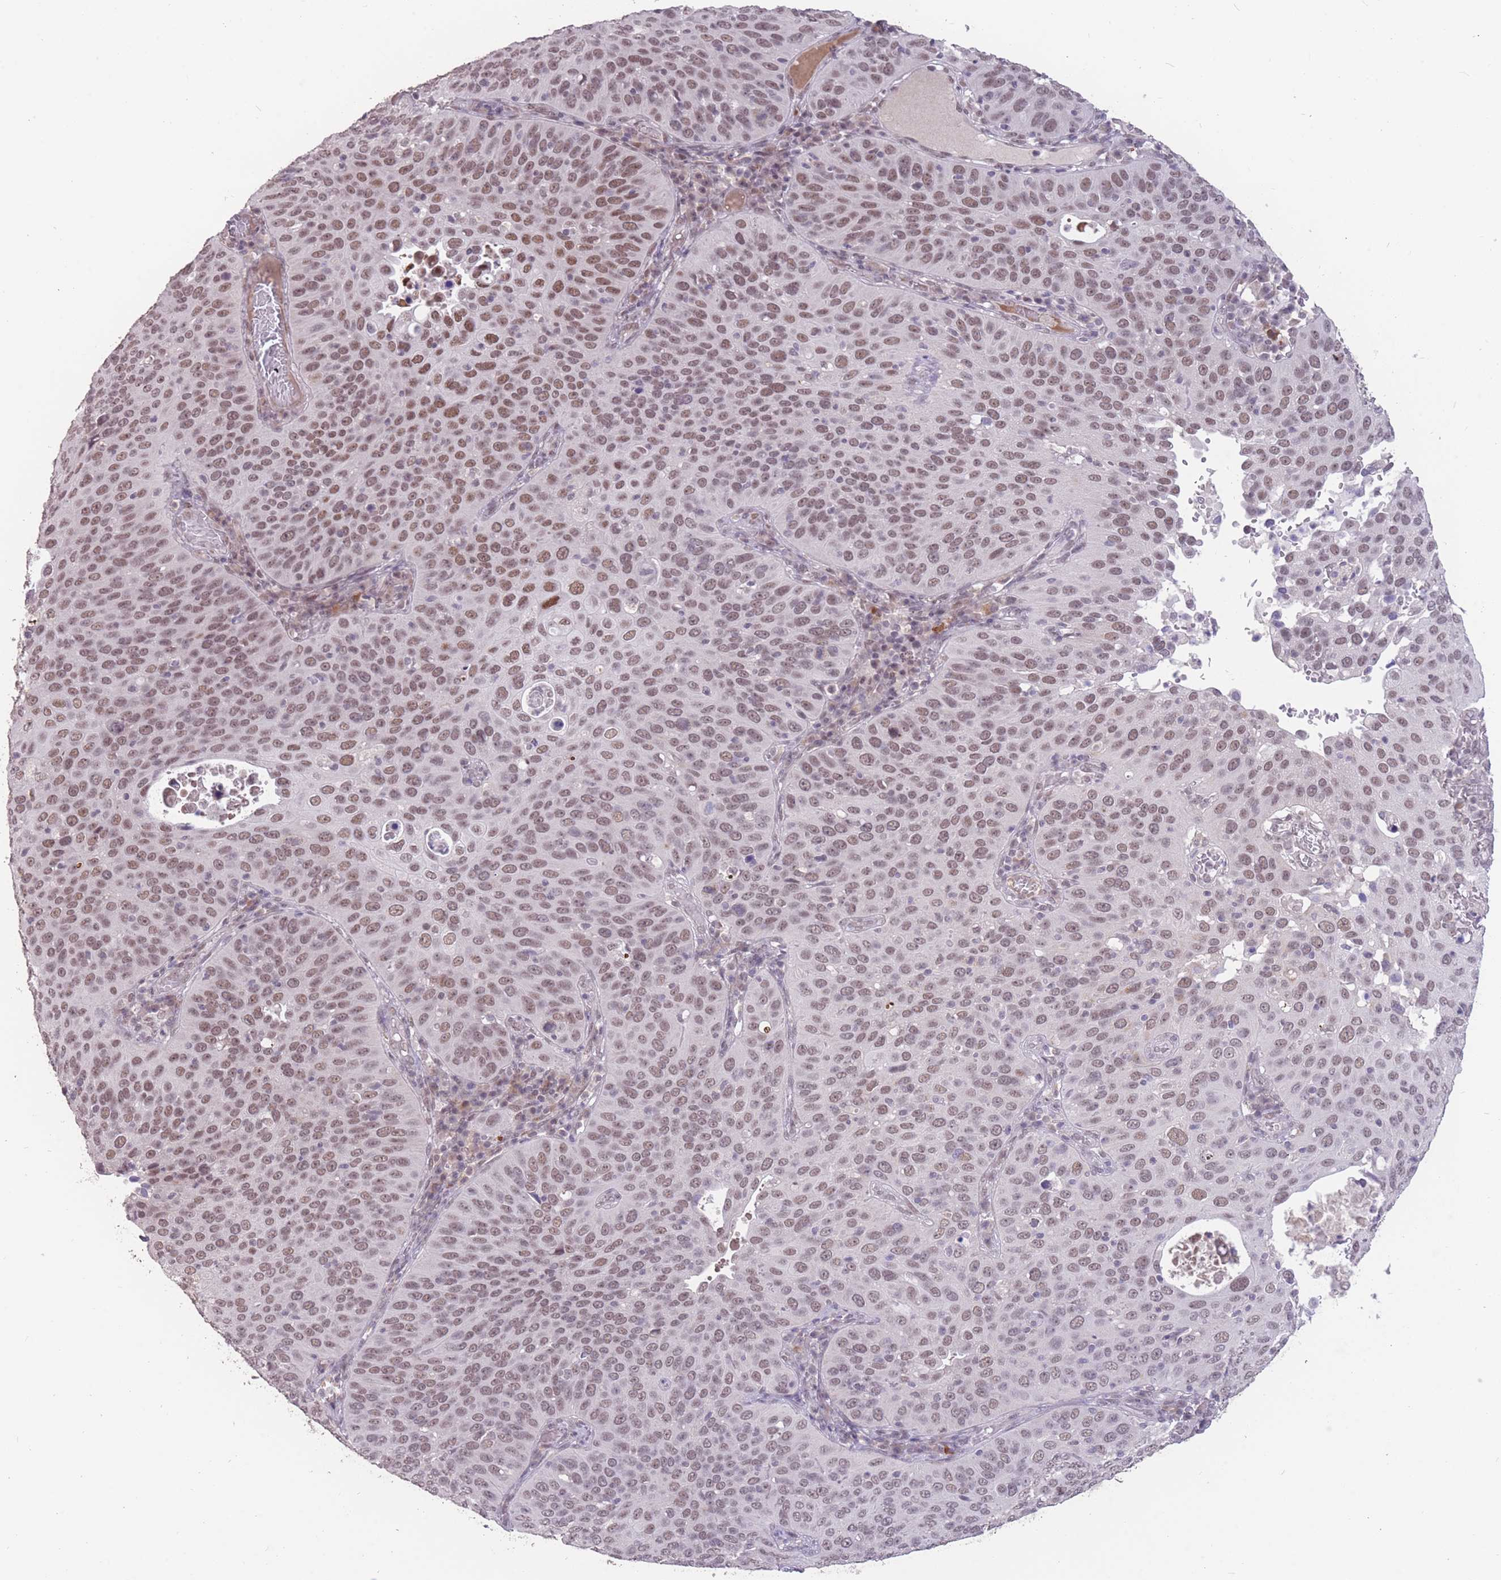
{"staining": {"intensity": "weak", "quantity": ">75%", "location": "nuclear"}, "tissue": "cervical cancer", "cell_type": "Tumor cells", "image_type": "cancer", "snomed": [{"axis": "morphology", "description": "Squamous cell carcinoma, NOS"}, {"axis": "topography", "description": "Cervix"}], "caption": "Tumor cells exhibit low levels of weak nuclear expression in approximately >75% of cells in human cervical cancer (squamous cell carcinoma).", "gene": "HNRNPUL1", "patient": {"sex": "female", "age": 36}}